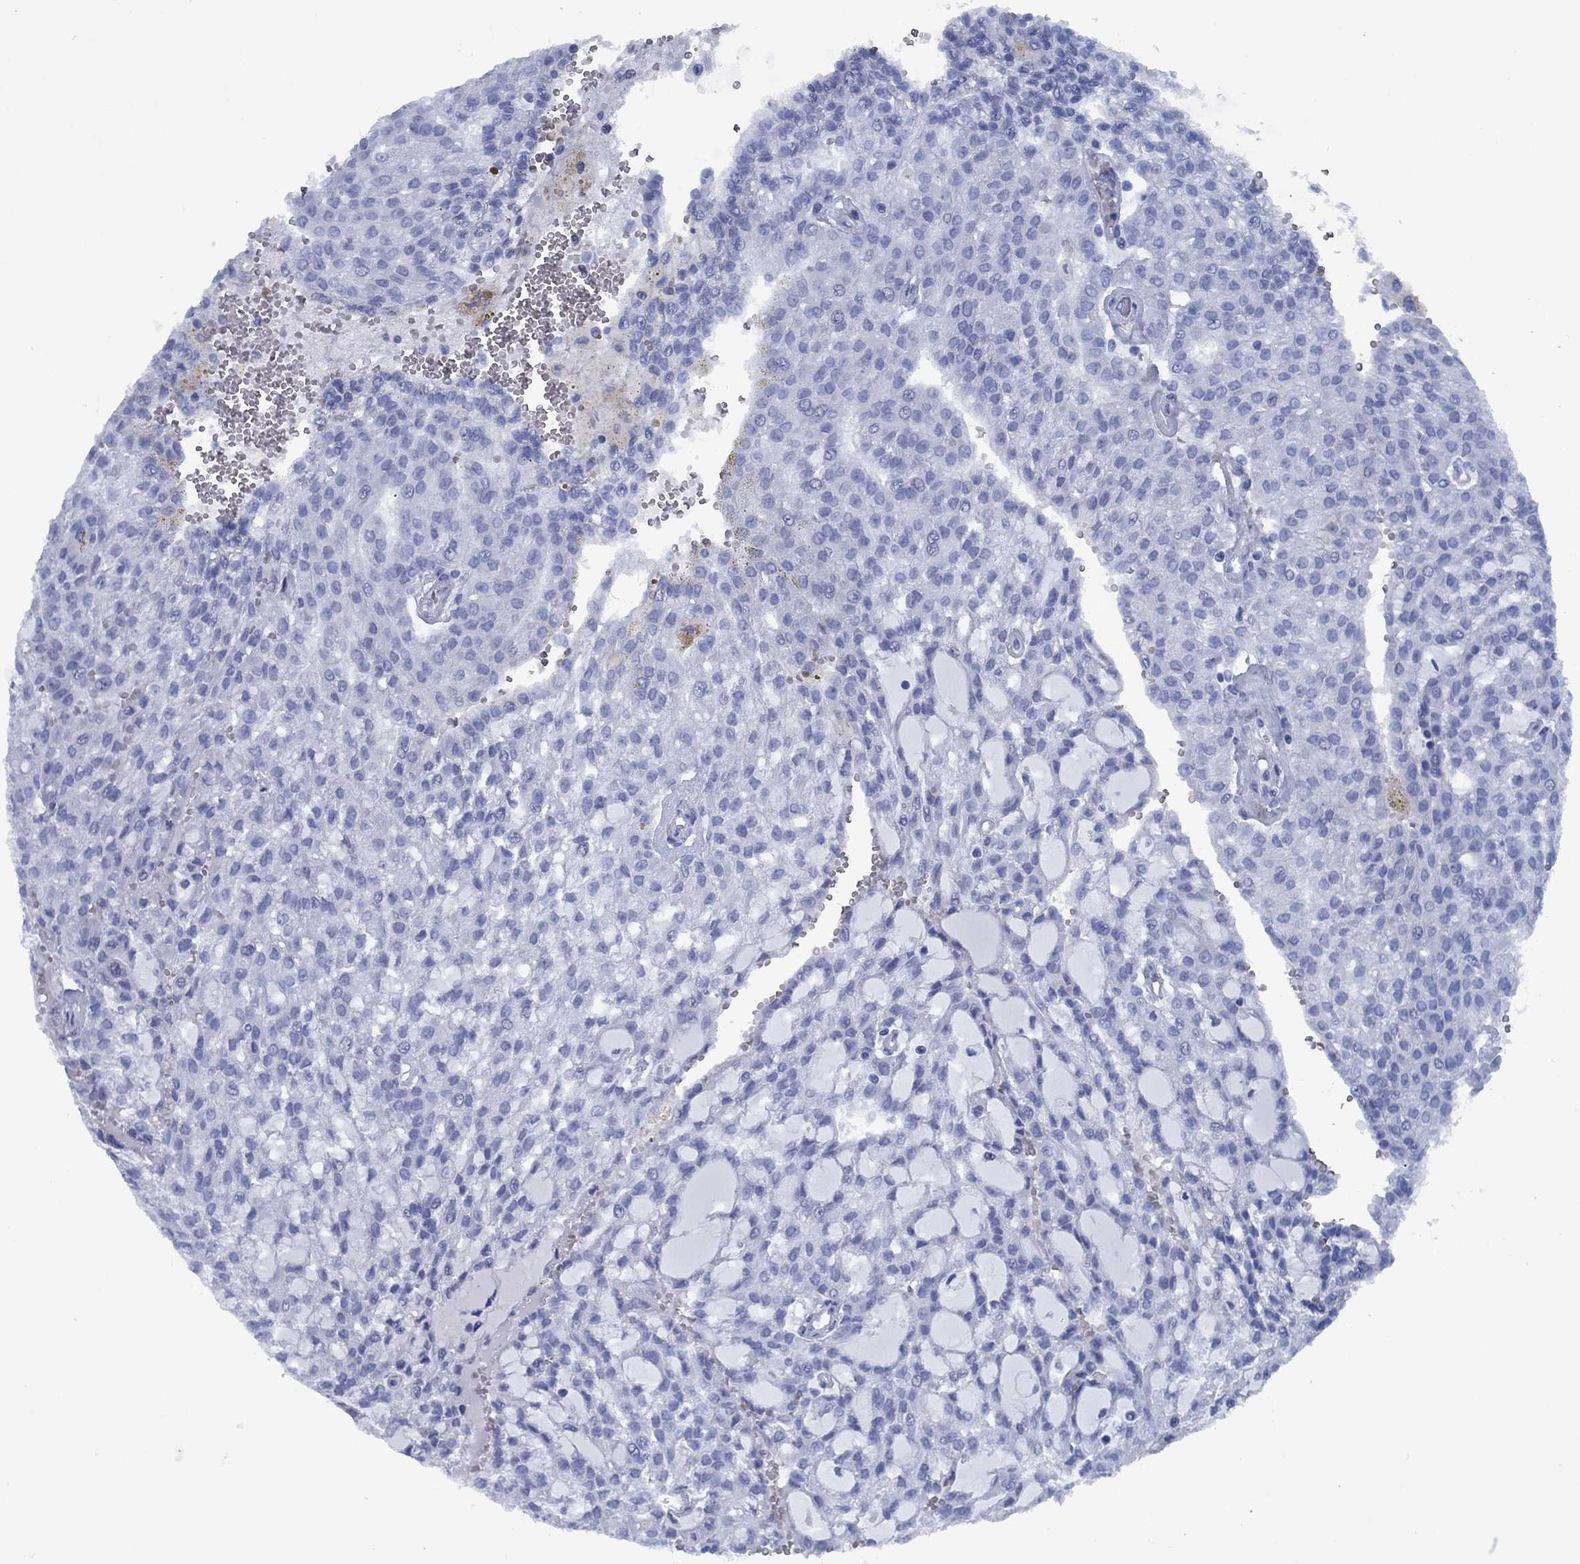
{"staining": {"intensity": "negative", "quantity": "none", "location": "none"}, "tissue": "renal cancer", "cell_type": "Tumor cells", "image_type": "cancer", "snomed": [{"axis": "morphology", "description": "Adenocarcinoma, NOS"}, {"axis": "topography", "description": "Kidney"}], "caption": "Tumor cells are negative for brown protein staining in renal adenocarcinoma.", "gene": "PNMA8A", "patient": {"sex": "male", "age": 63}}